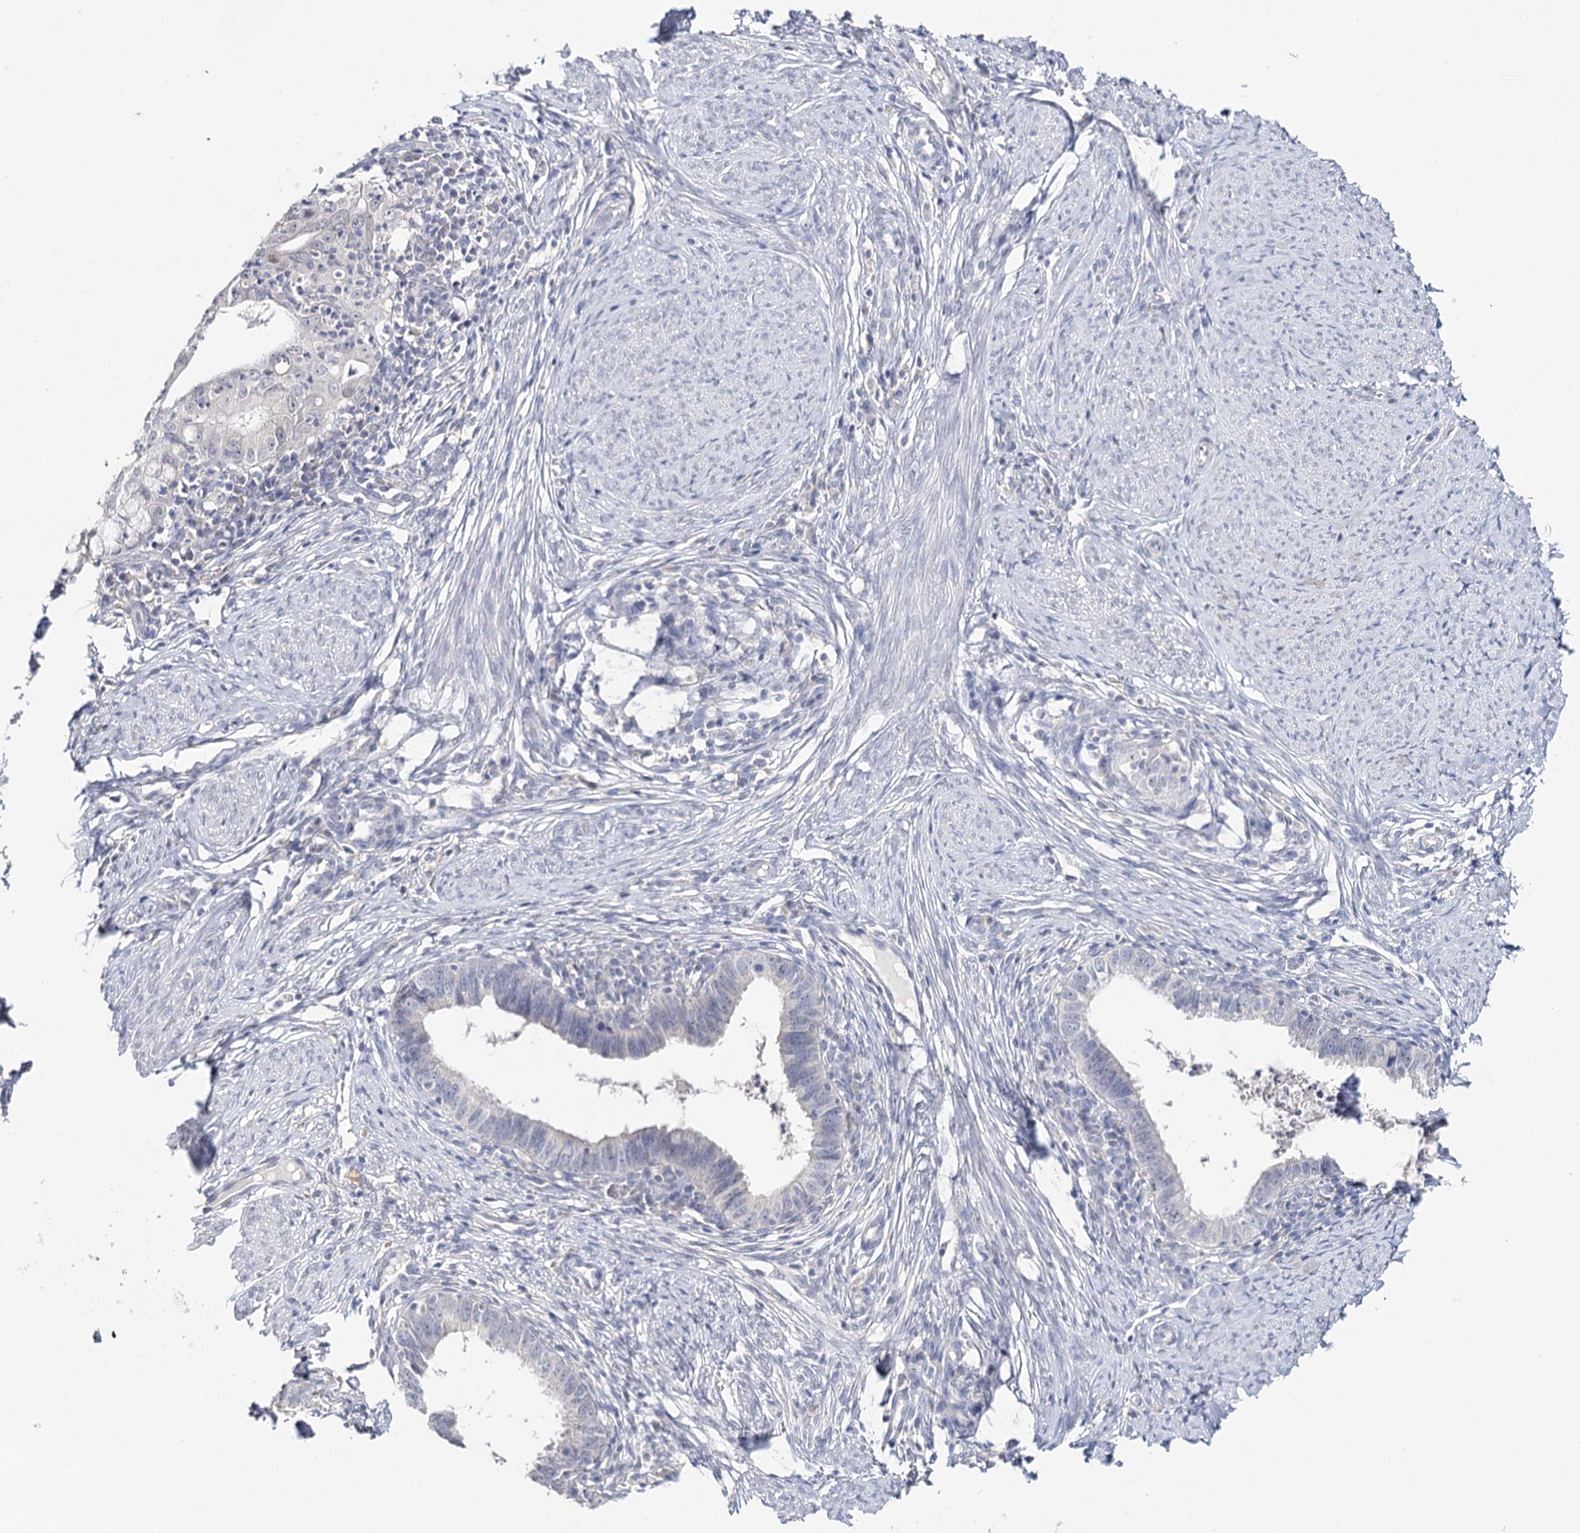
{"staining": {"intensity": "negative", "quantity": "none", "location": "none"}, "tissue": "cervical cancer", "cell_type": "Tumor cells", "image_type": "cancer", "snomed": [{"axis": "morphology", "description": "Adenocarcinoma, NOS"}, {"axis": "topography", "description": "Cervix"}], "caption": "Immunohistochemical staining of cervical adenocarcinoma reveals no significant positivity in tumor cells.", "gene": "TP53", "patient": {"sex": "female", "age": 36}}